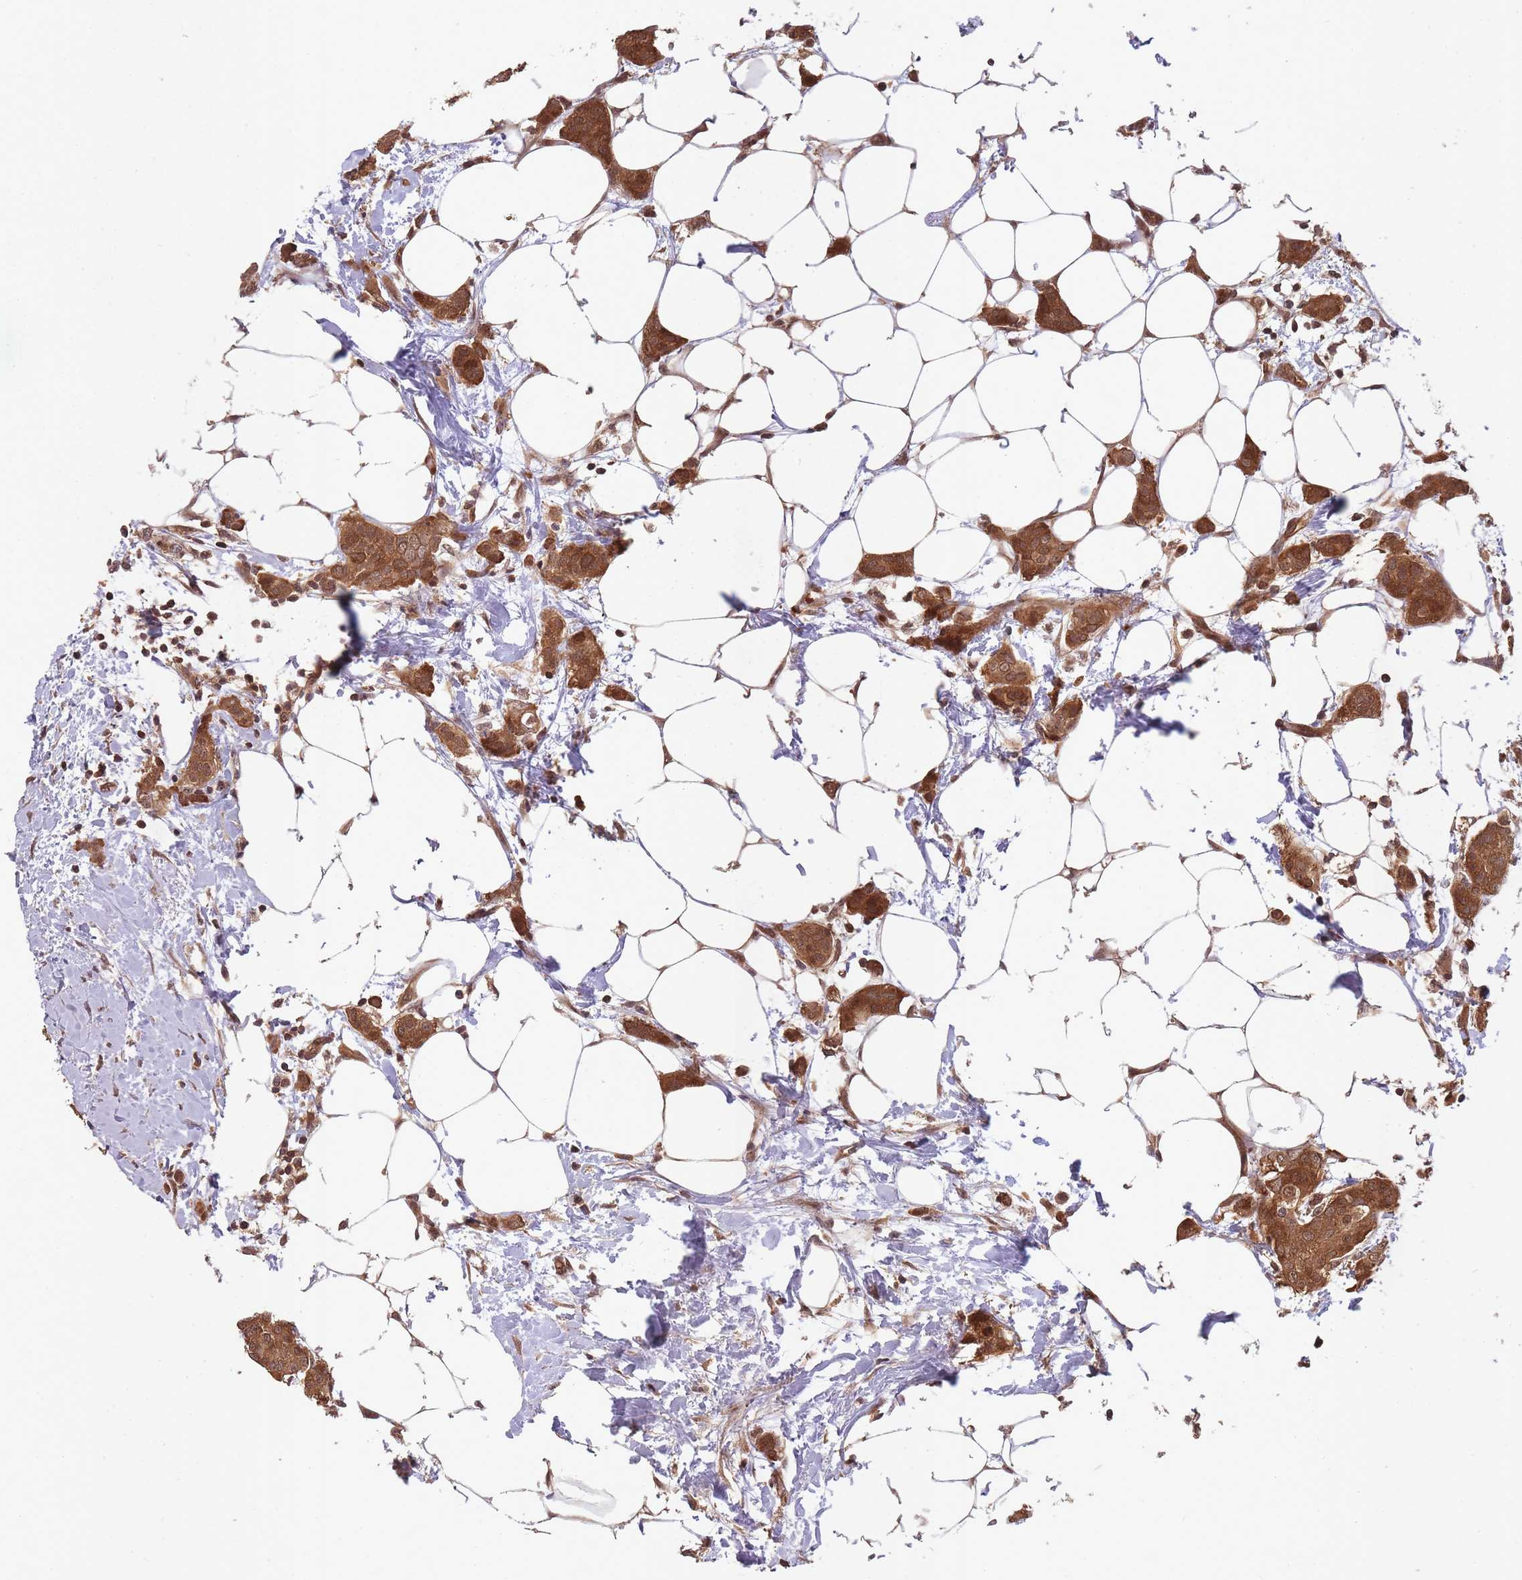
{"staining": {"intensity": "strong", "quantity": ">75%", "location": "cytoplasmic/membranous,nuclear"}, "tissue": "breast cancer", "cell_type": "Tumor cells", "image_type": "cancer", "snomed": [{"axis": "morphology", "description": "Duct carcinoma"}, {"axis": "topography", "description": "Breast"}], "caption": "Brown immunohistochemical staining in breast intraductal carcinoma reveals strong cytoplasmic/membranous and nuclear positivity in about >75% of tumor cells.", "gene": "PPP6R3", "patient": {"sex": "female", "age": 72}}